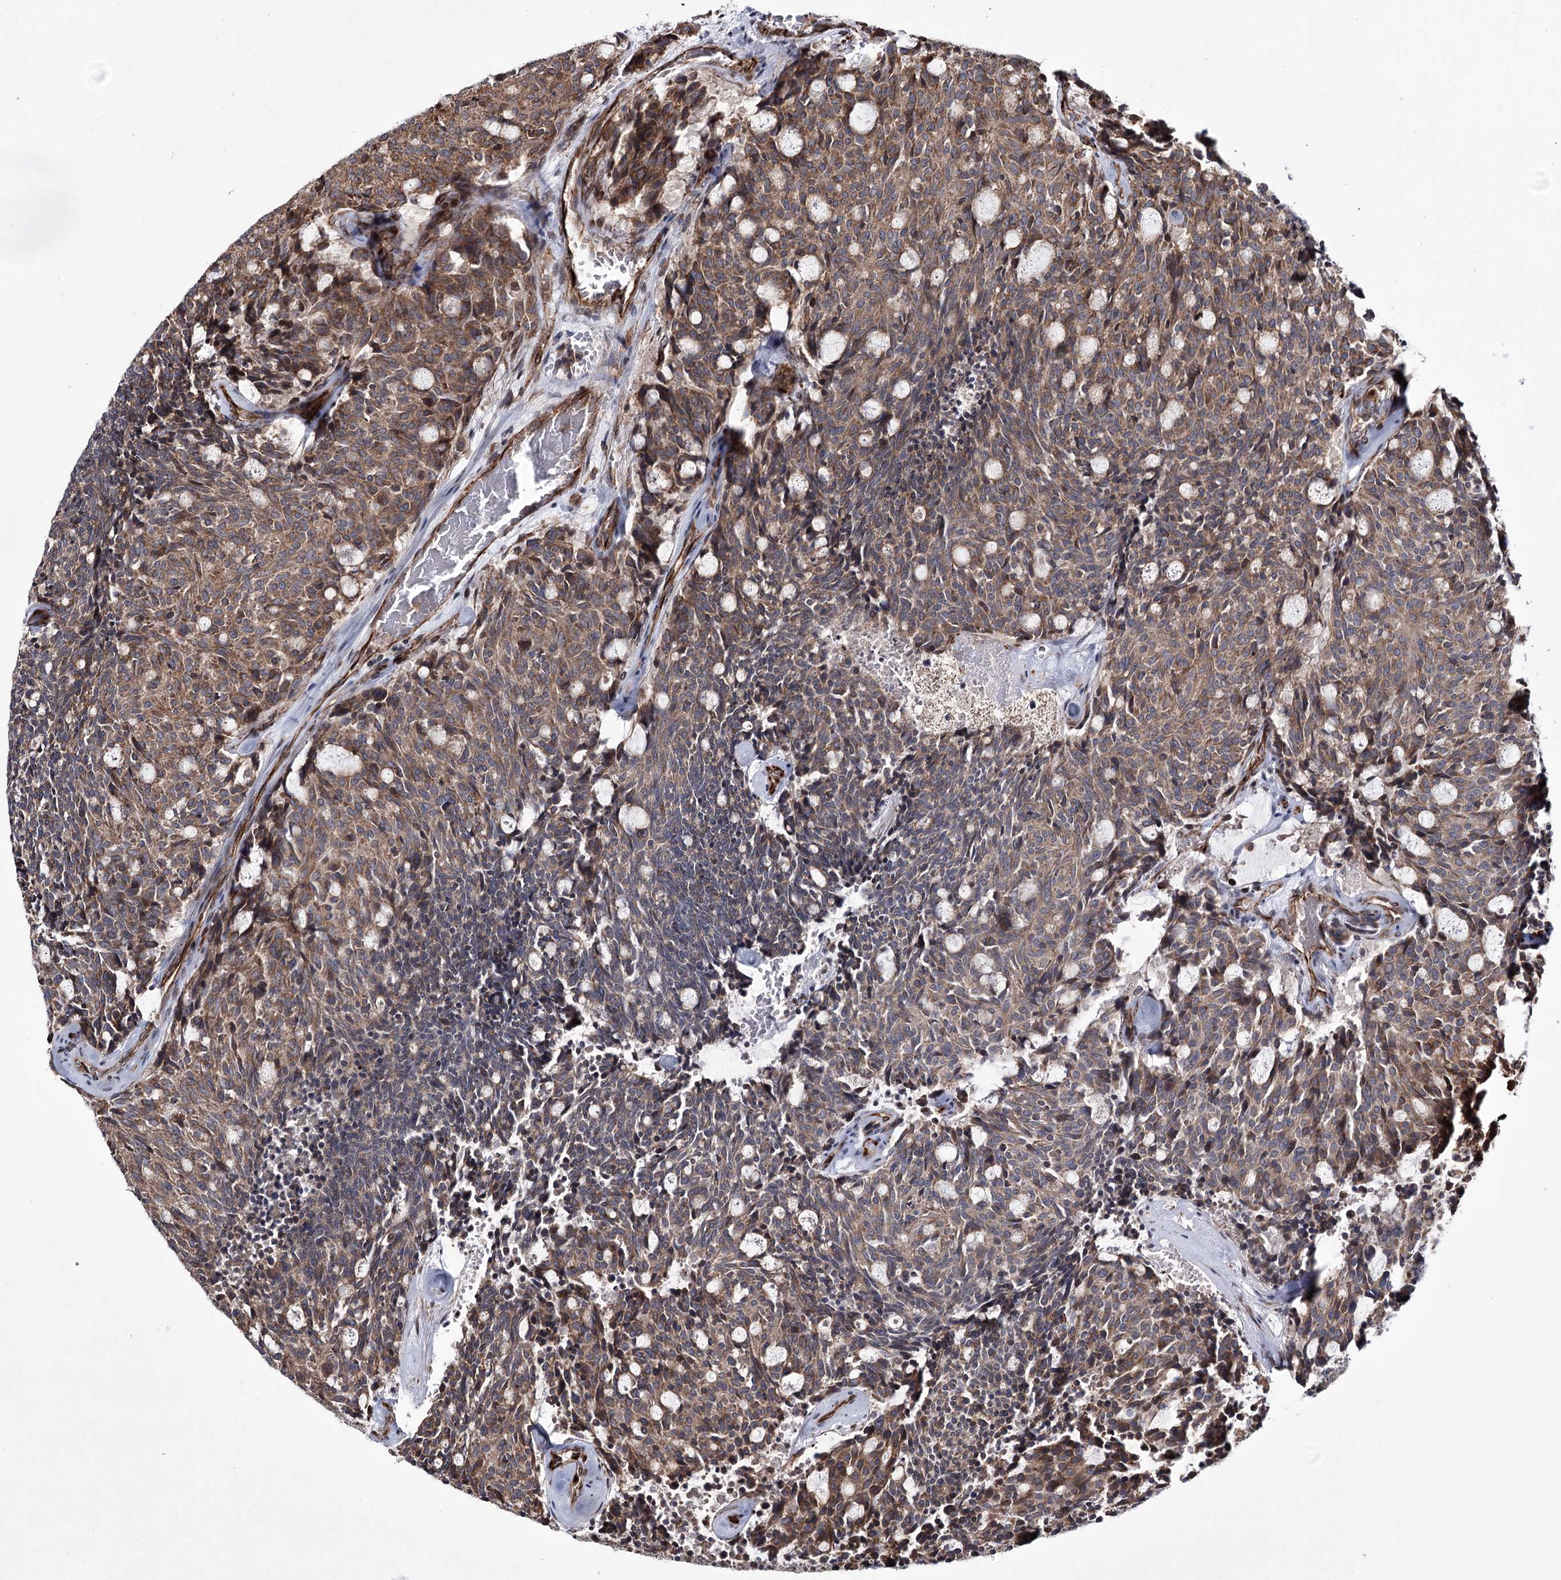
{"staining": {"intensity": "weak", "quantity": ">75%", "location": "cytoplasmic/membranous"}, "tissue": "carcinoid", "cell_type": "Tumor cells", "image_type": "cancer", "snomed": [{"axis": "morphology", "description": "Carcinoid, malignant, NOS"}, {"axis": "topography", "description": "Pancreas"}], "caption": "Protein staining shows weak cytoplasmic/membranous expression in about >75% of tumor cells in carcinoid. (Stains: DAB (3,3'-diaminobenzidine) in brown, nuclei in blue, Microscopy: brightfield microscopy at high magnification).", "gene": "HECTD2", "patient": {"sex": "female", "age": 54}}